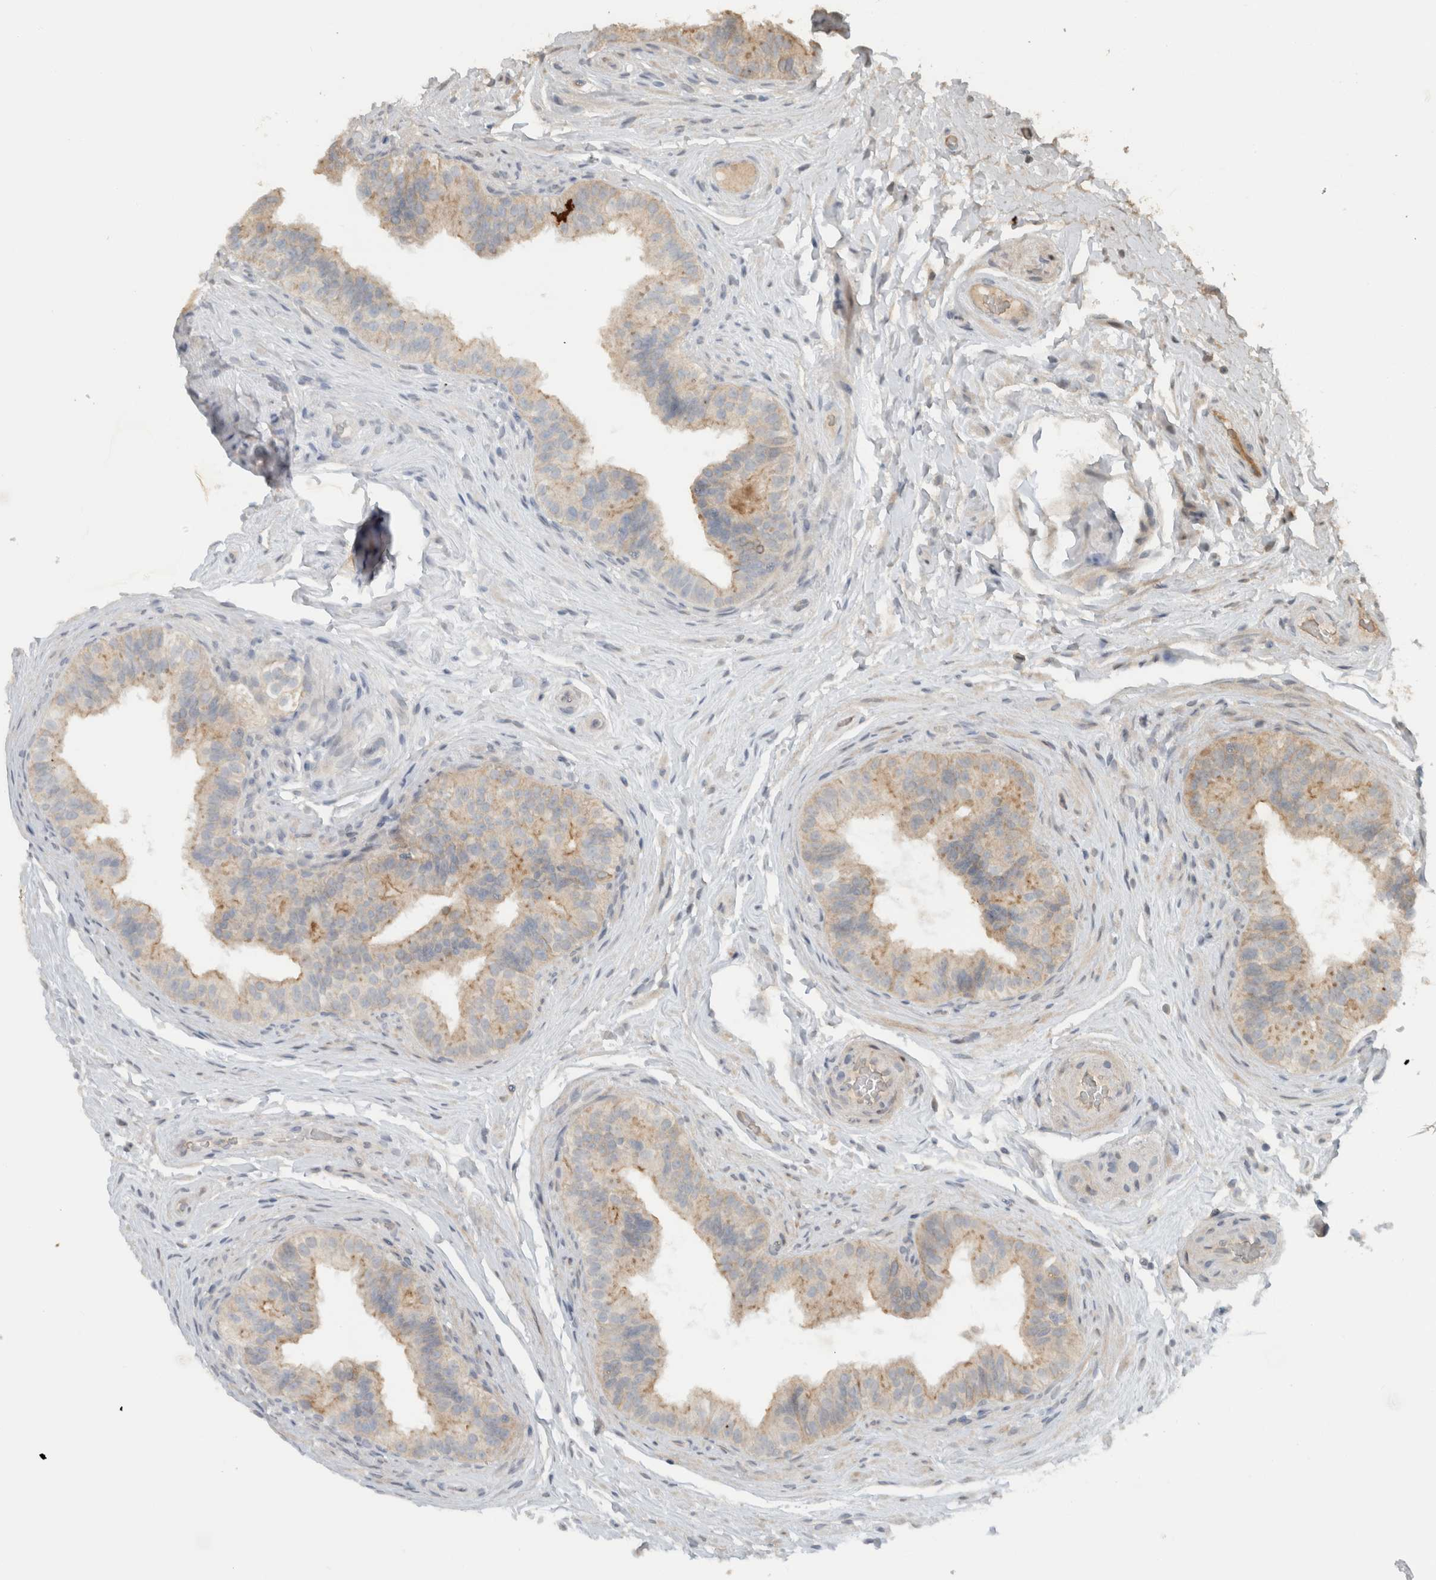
{"staining": {"intensity": "weak", "quantity": "<25%", "location": "cytoplasmic/membranous"}, "tissue": "epididymis", "cell_type": "Glandular cells", "image_type": "normal", "snomed": [{"axis": "morphology", "description": "Normal tissue, NOS"}, {"axis": "topography", "description": "Epididymis"}], "caption": "Immunohistochemistry of benign human epididymis displays no staining in glandular cells.", "gene": "ERCC6L2", "patient": {"sex": "male", "age": 49}}